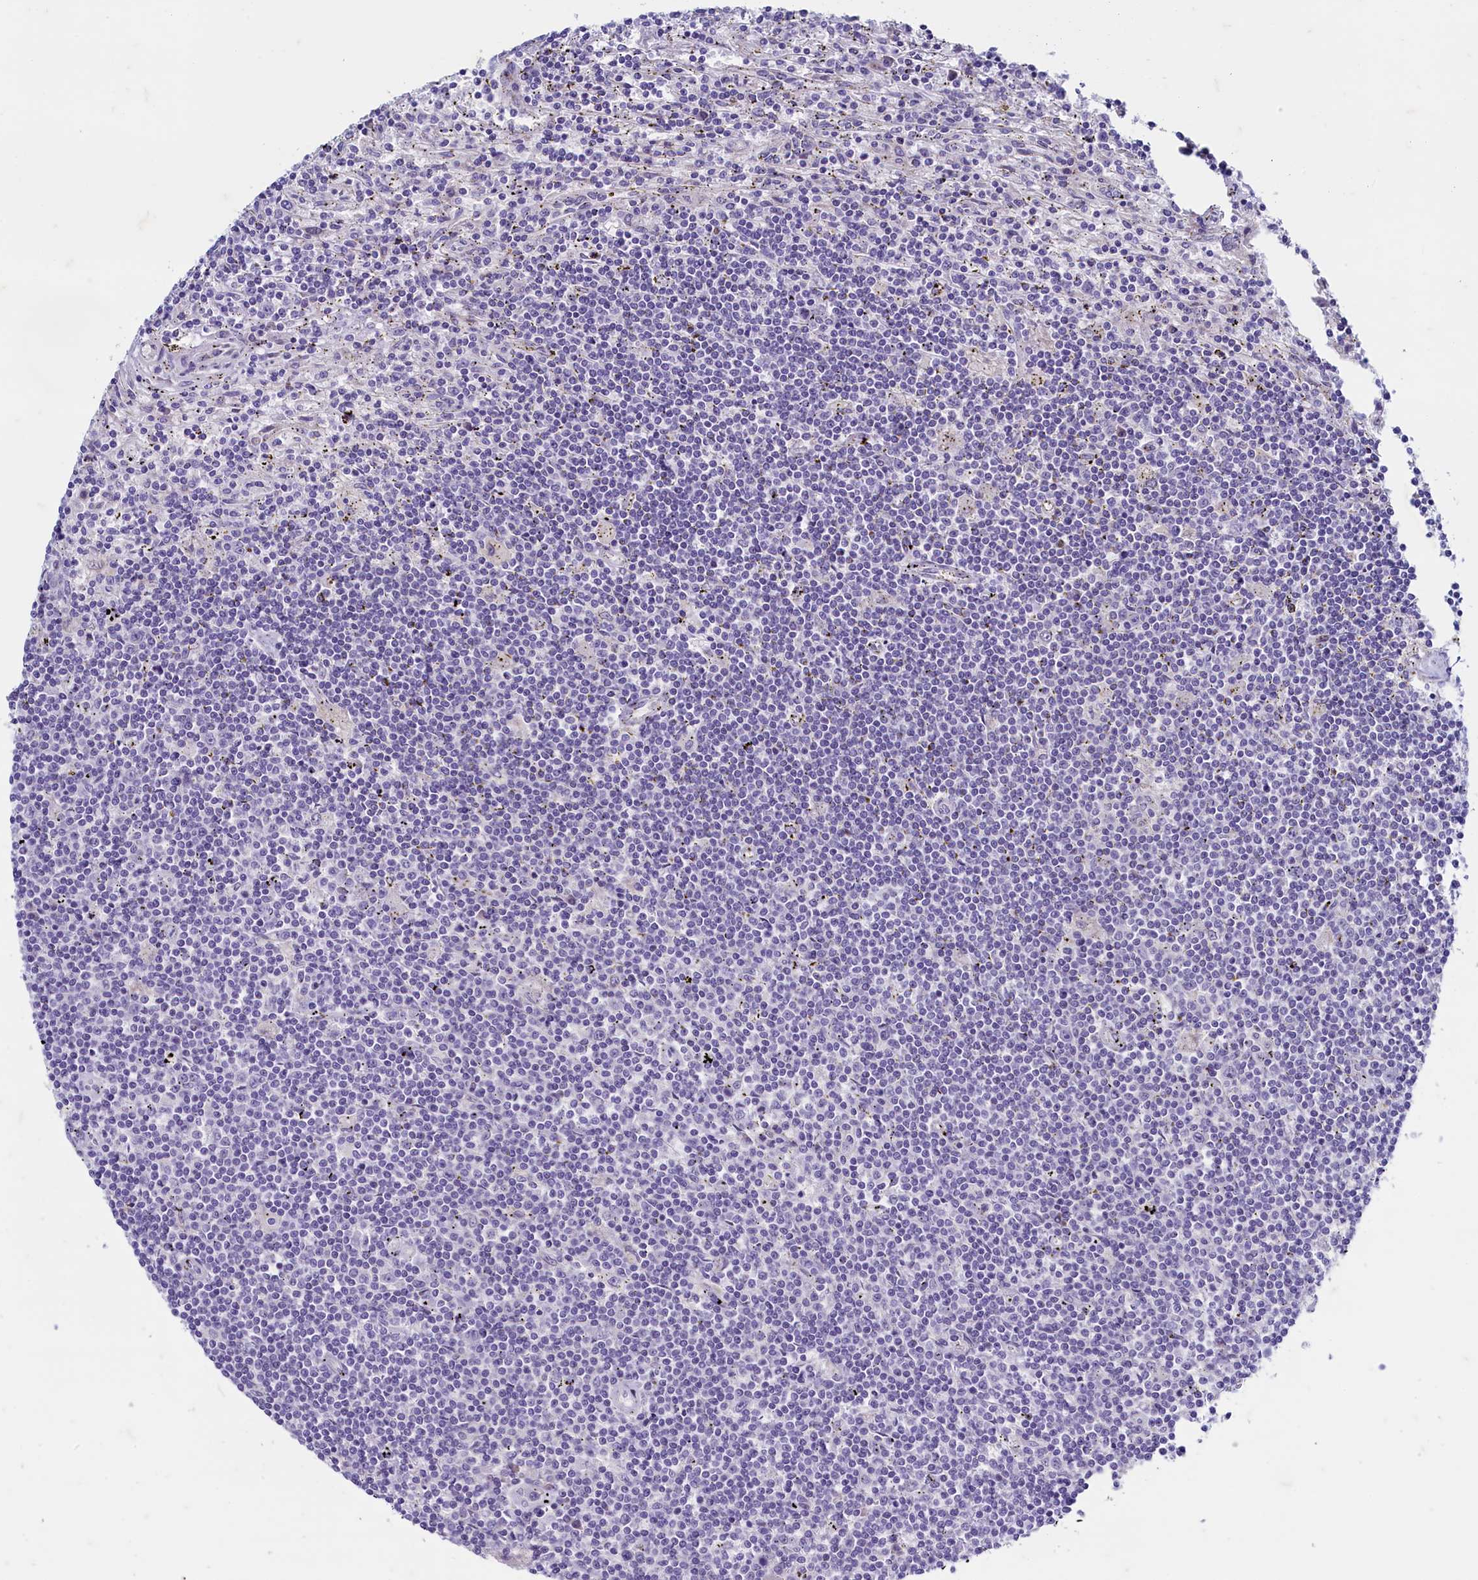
{"staining": {"intensity": "negative", "quantity": "none", "location": "none"}, "tissue": "lymphoma", "cell_type": "Tumor cells", "image_type": "cancer", "snomed": [{"axis": "morphology", "description": "Malignant lymphoma, non-Hodgkin's type, Low grade"}, {"axis": "topography", "description": "Spleen"}], "caption": "IHC image of neoplastic tissue: malignant lymphoma, non-Hodgkin's type (low-grade) stained with DAB (3,3'-diaminobenzidine) displays no significant protein positivity in tumor cells. (DAB immunohistochemistry (IHC) with hematoxylin counter stain).", "gene": "MAP1LC3A", "patient": {"sex": "male", "age": 76}}